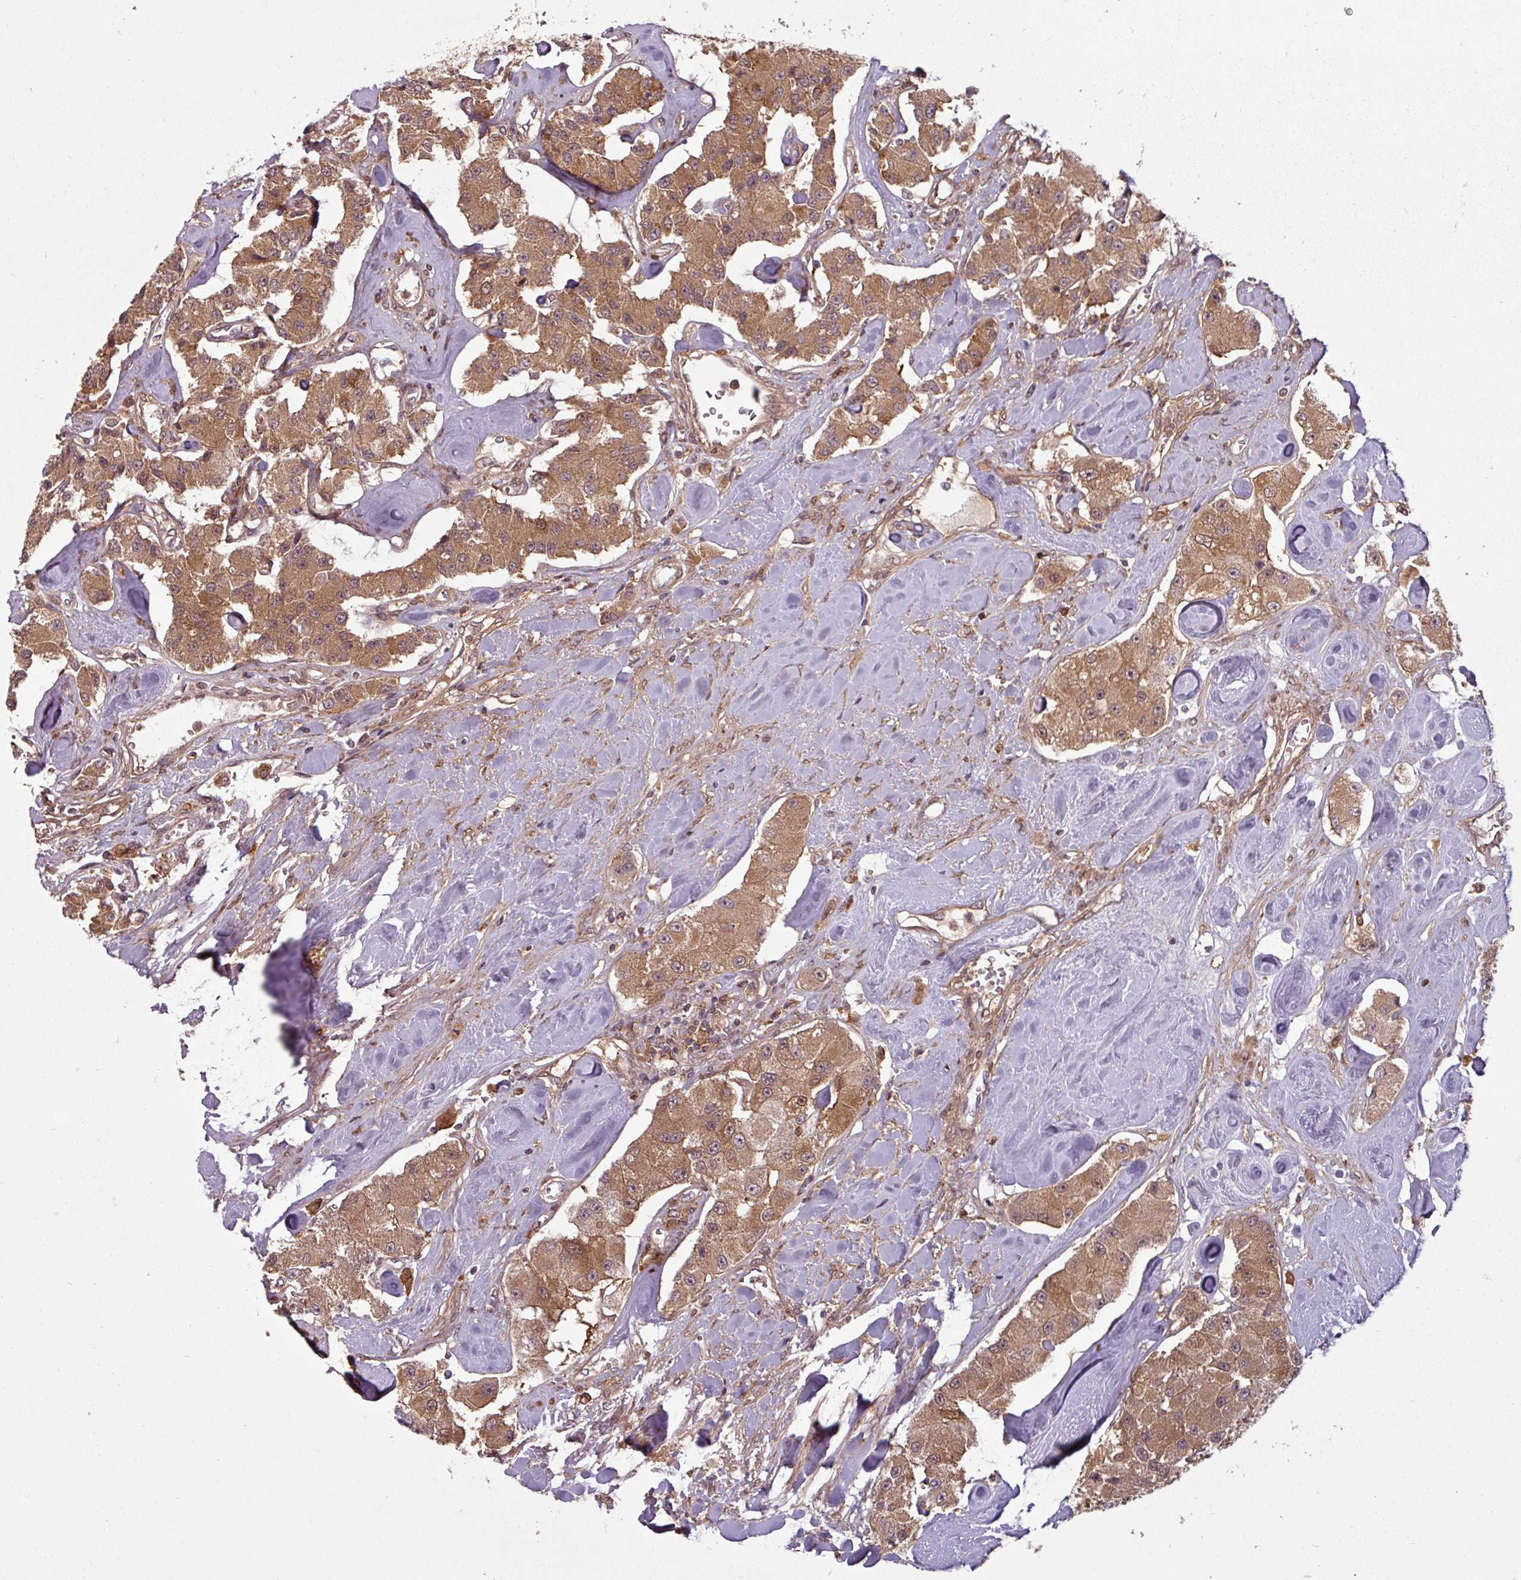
{"staining": {"intensity": "moderate", "quantity": ">75%", "location": "cytoplasmic/membranous"}, "tissue": "carcinoid", "cell_type": "Tumor cells", "image_type": "cancer", "snomed": [{"axis": "morphology", "description": "Carcinoid, malignant, NOS"}, {"axis": "topography", "description": "Pancreas"}], "caption": "A high-resolution image shows IHC staining of malignant carcinoid, which exhibits moderate cytoplasmic/membranous expression in about >75% of tumor cells.", "gene": "SH3BGRL", "patient": {"sex": "male", "age": 41}}